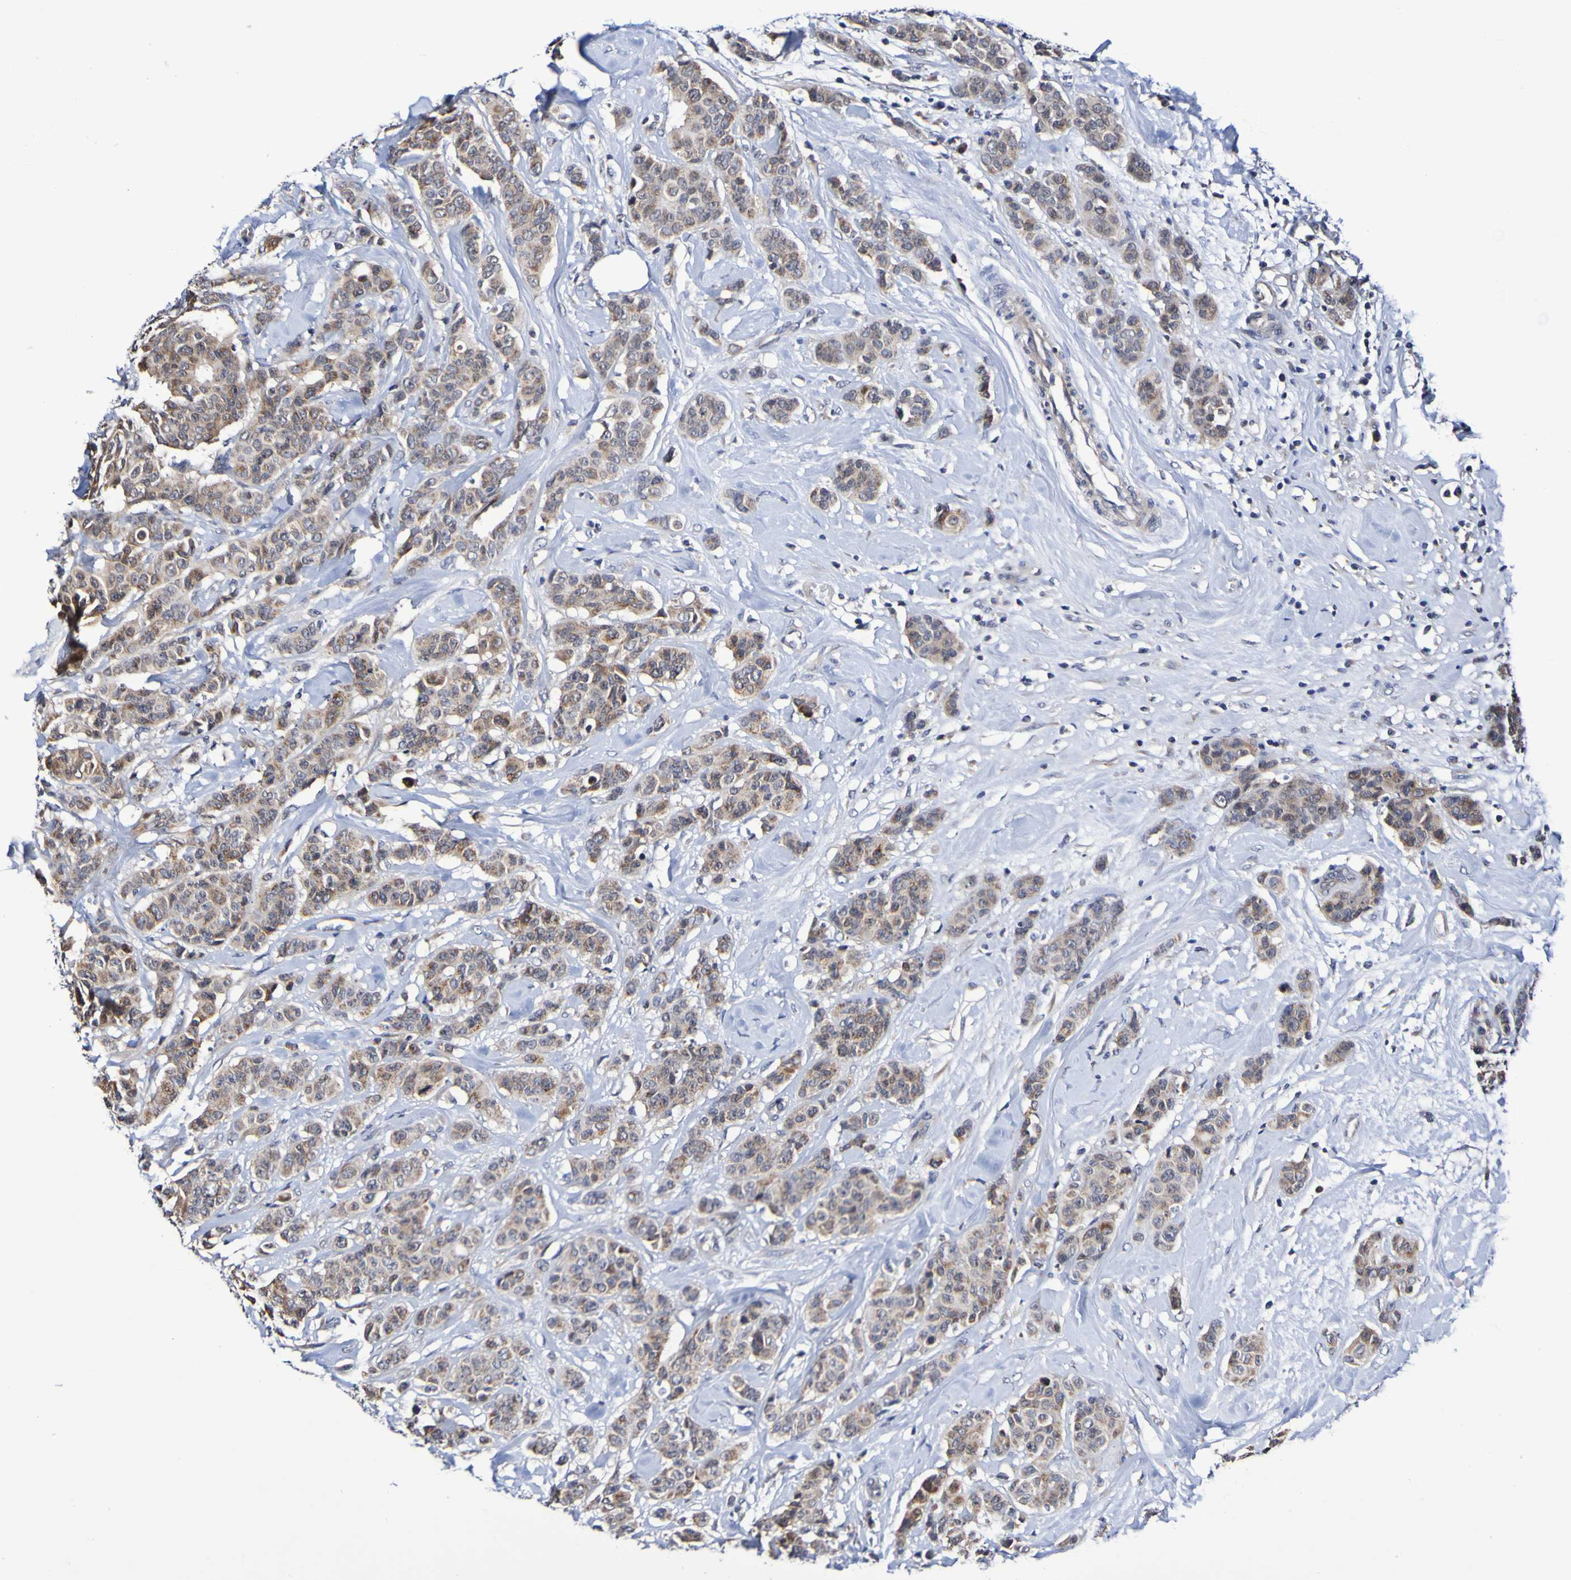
{"staining": {"intensity": "weak", "quantity": ">75%", "location": "cytoplasmic/membranous"}, "tissue": "breast cancer", "cell_type": "Tumor cells", "image_type": "cancer", "snomed": [{"axis": "morphology", "description": "Normal tissue, NOS"}, {"axis": "morphology", "description": "Duct carcinoma"}, {"axis": "topography", "description": "Breast"}], "caption": "Protein expression by immunohistochemistry (IHC) reveals weak cytoplasmic/membranous positivity in about >75% of tumor cells in breast invasive ductal carcinoma. (IHC, brightfield microscopy, high magnification).", "gene": "PTP4A2", "patient": {"sex": "female", "age": 40}}